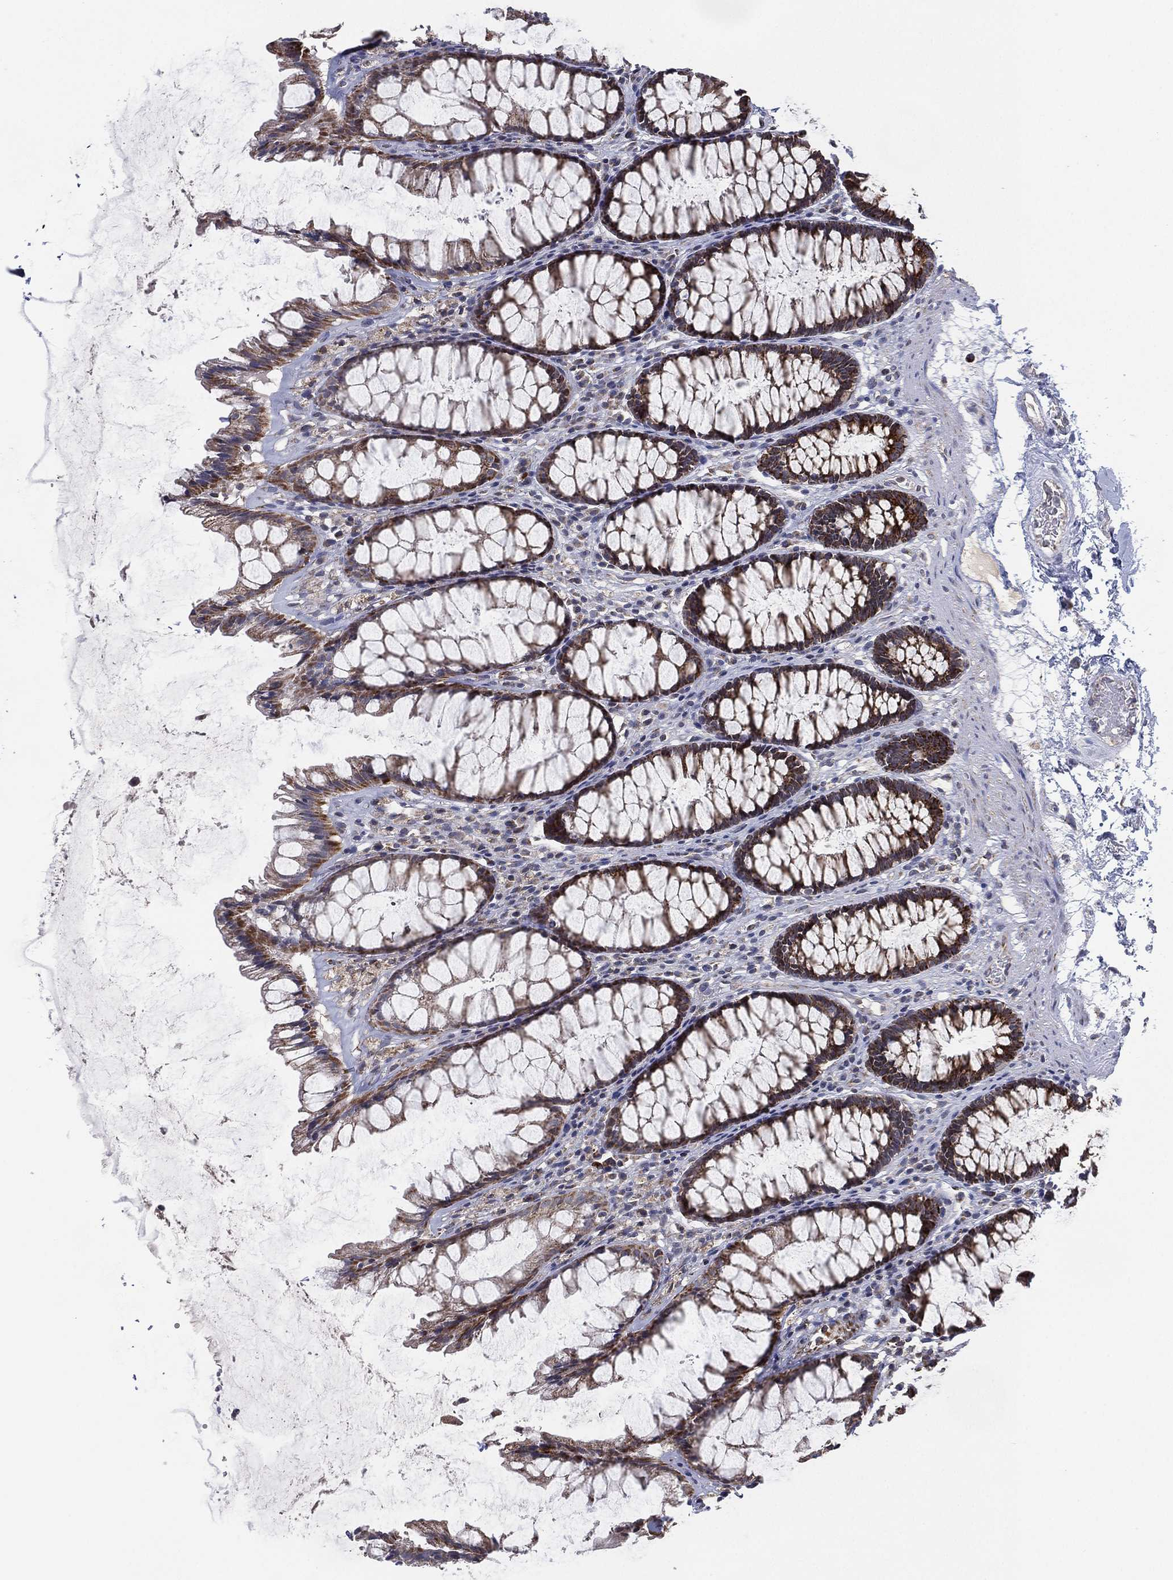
{"staining": {"intensity": "moderate", "quantity": "25%-75%", "location": "cytoplasmic/membranous"}, "tissue": "rectum", "cell_type": "Glandular cells", "image_type": "normal", "snomed": [{"axis": "morphology", "description": "Normal tissue, NOS"}, {"axis": "topography", "description": "Rectum"}], "caption": "The photomicrograph displays staining of unremarkable rectum, revealing moderate cytoplasmic/membranous protein expression (brown color) within glandular cells.", "gene": "PSMG4", "patient": {"sex": "male", "age": 72}}